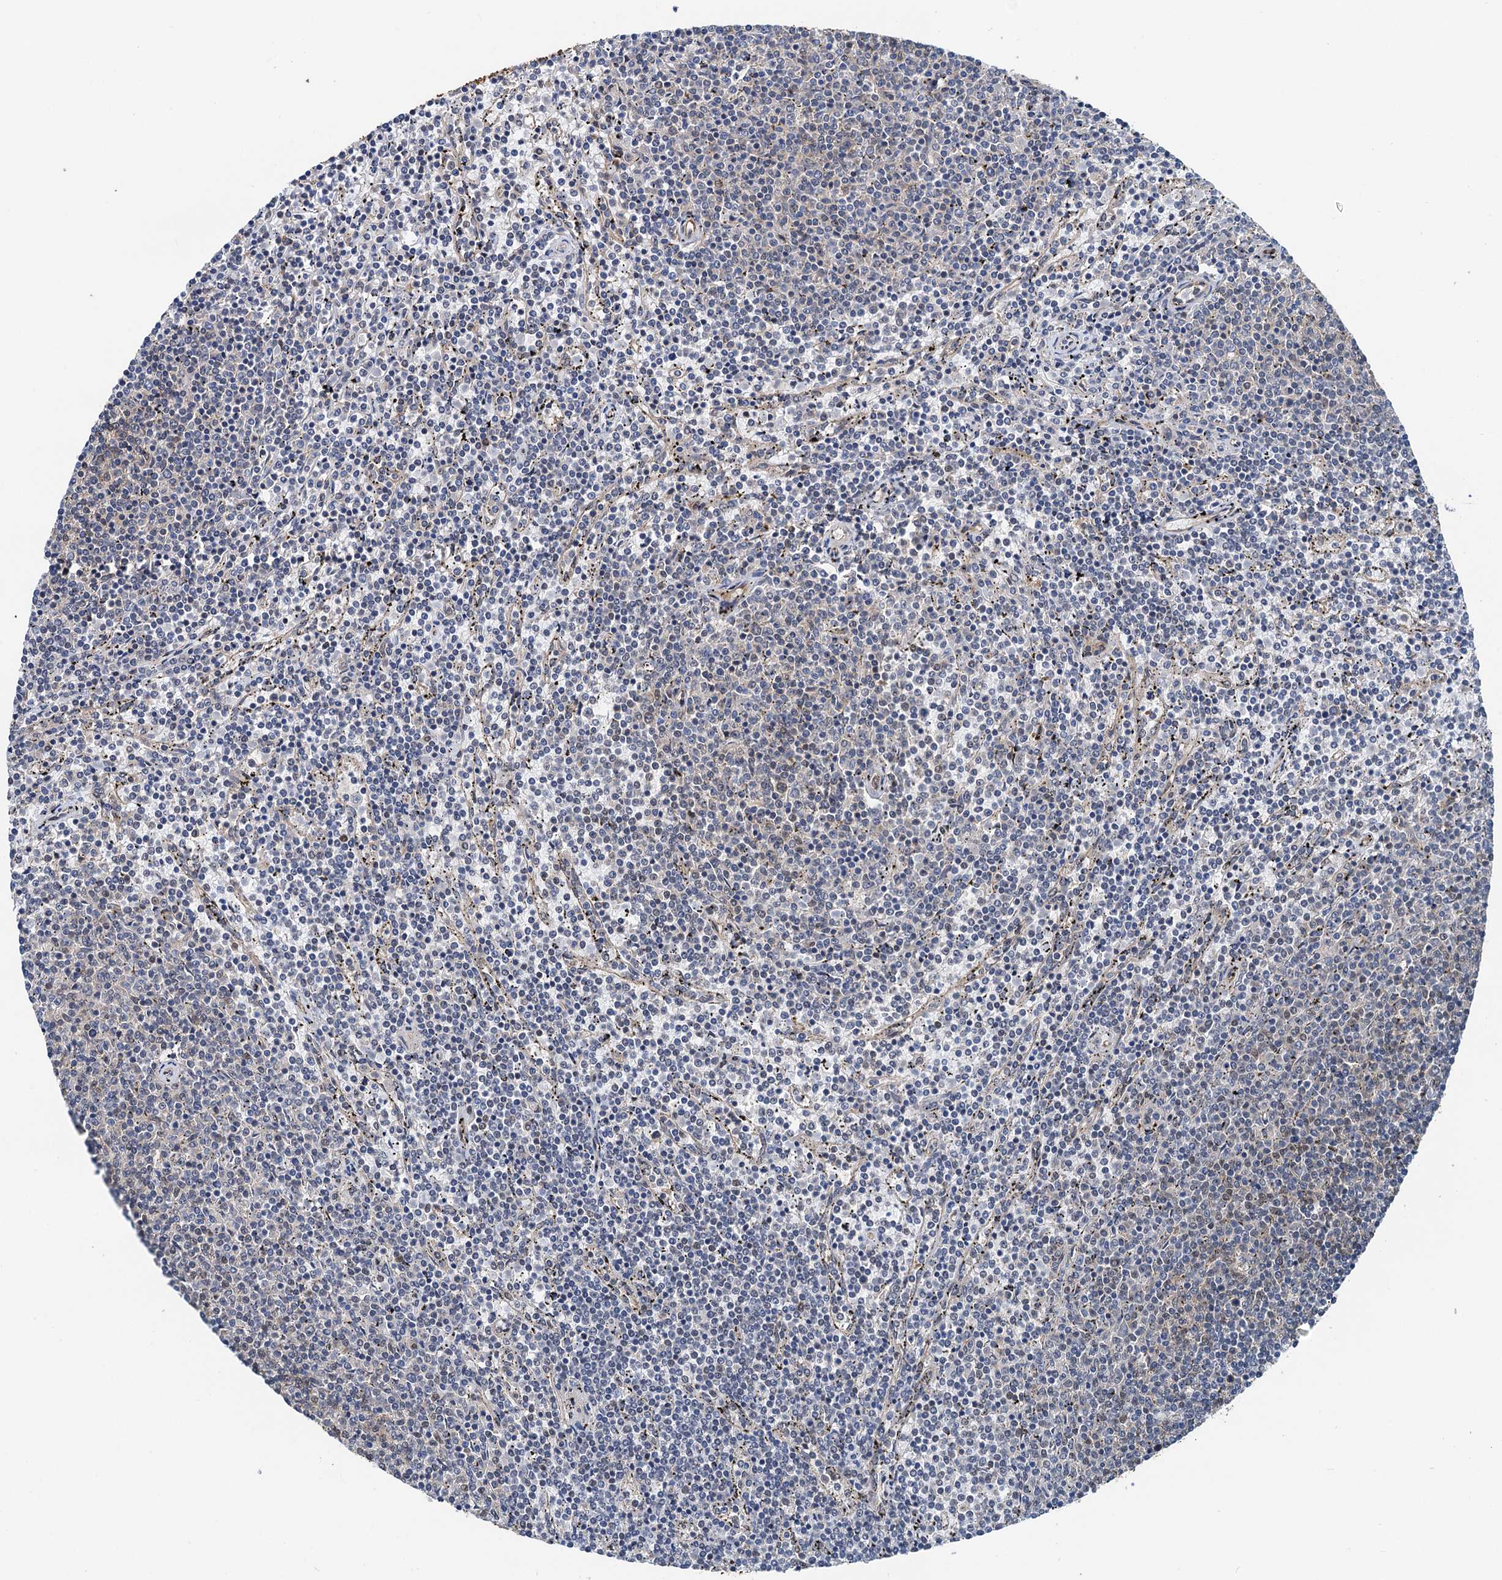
{"staining": {"intensity": "negative", "quantity": "none", "location": "none"}, "tissue": "lymphoma", "cell_type": "Tumor cells", "image_type": "cancer", "snomed": [{"axis": "morphology", "description": "Malignant lymphoma, non-Hodgkin's type, Low grade"}, {"axis": "topography", "description": "Spleen"}], "caption": "High magnification brightfield microscopy of low-grade malignant lymphoma, non-Hodgkin's type stained with DAB (3,3'-diaminobenzidine) (brown) and counterstained with hematoxylin (blue): tumor cells show no significant staining.", "gene": "CFDP1", "patient": {"sex": "female", "age": 50}}